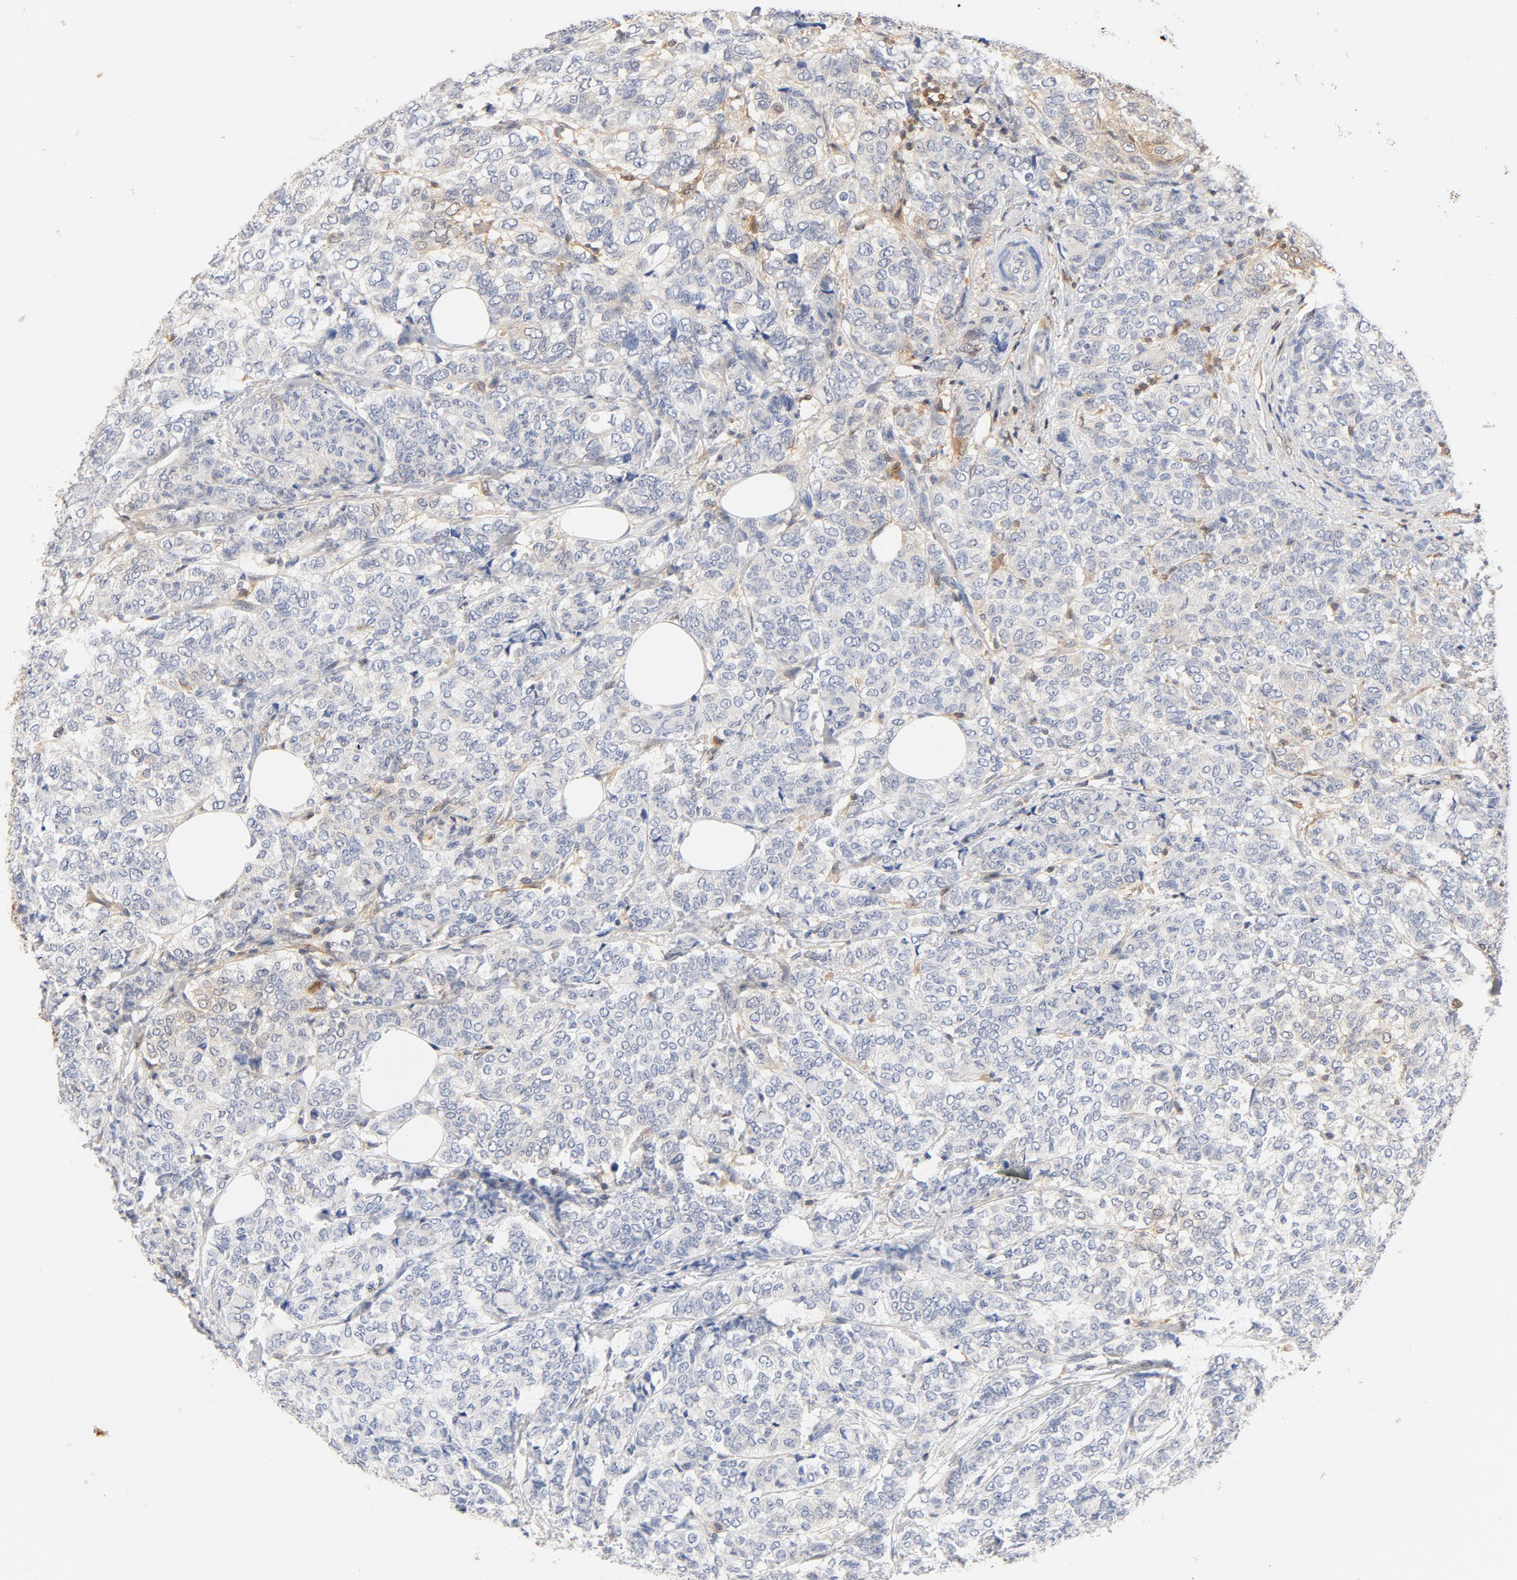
{"staining": {"intensity": "negative", "quantity": "none", "location": "none"}, "tissue": "breast cancer", "cell_type": "Tumor cells", "image_type": "cancer", "snomed": [{"axis": "morphology", "description": "Lobular carcinoma"}, {"axis": "topography", "description": "Breast"}], "caption": "Immunohistochemistry (IHC) of human lobular carcinoma (breast) shows no staining in tumor cells. The staining is performed using DAB (3,3'-diaminobenzidine) brown chromogen with nuclei counter-stained in using hematoxylin.", "gene": "STAT1", "patient": {"sex": "female", "age": 60}}